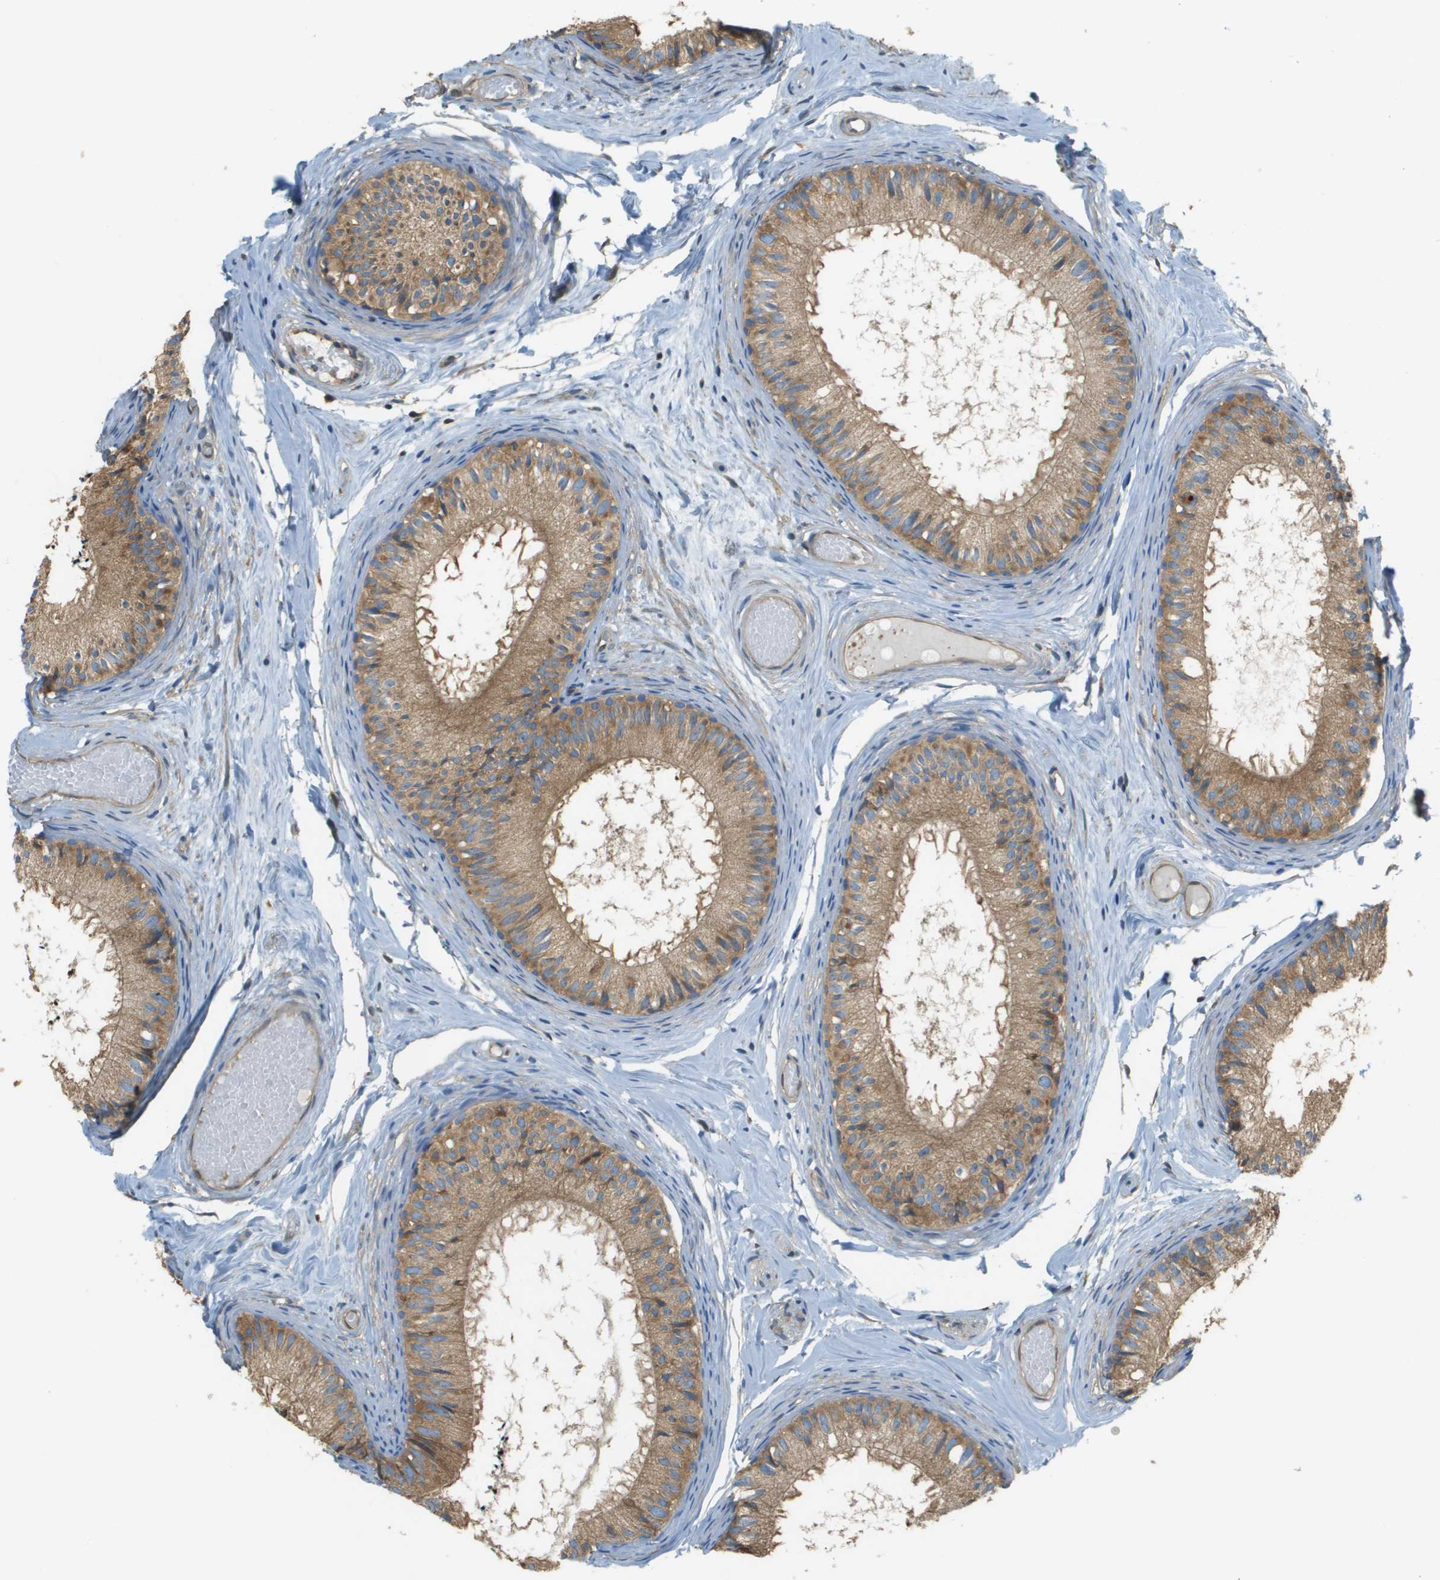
{"staining": {"intensity": "moderate", "quantity": ">75%", "location": "cytoplasmic/membranous"}, "tissue": "epididymis", "cell_type": "Glandular cells", "image_type": "normal", "snomed": [{"axis": "morphology", "description": "Normal tissue, NOS"}, {"axis": "topography", "description": "Epididymis"}], "caption": "Protein staining of normal epididymis displays moderate cytoplasmic/membranous expression in about >75% of glandular cells.", "gene": "DNAJB11", "patient": {"sex": "male", "age": 46}}